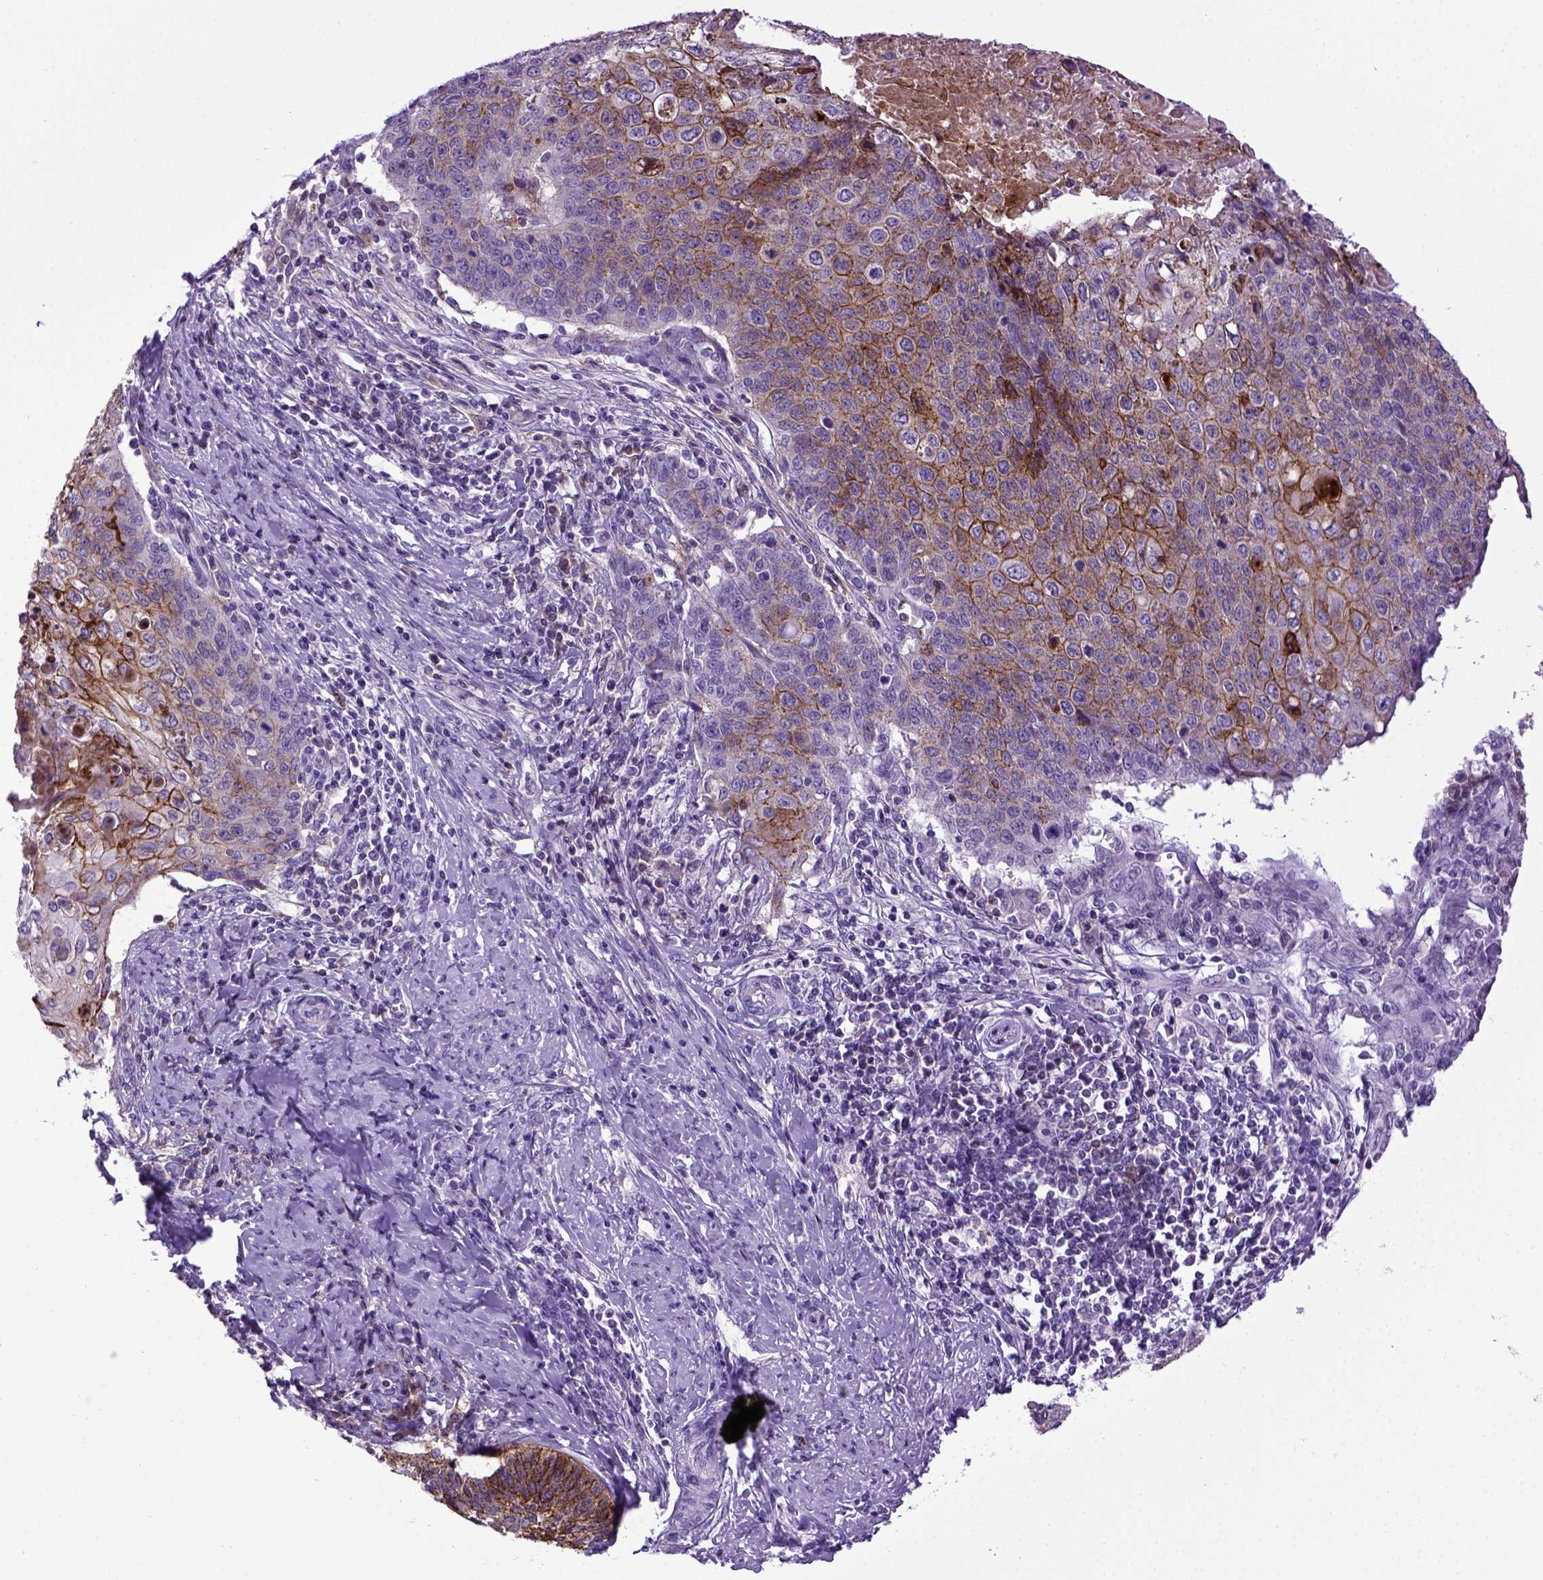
{"staining": {"intensity": "moderate", "quantity": ">75%", "location": "cytoplasmic/membranous"}, "tissue": "cervical cancer", "cell_type": "Tumor cells", "image_type": "cancer", "snomed": [{"axis": "morphology", "description": "Squamous cell carcinoma, NOS"}, {"axis": "topography", "description": "Cervix"}], "caption": "Immunohistochemical staining of cervical cancer (squamous cell carcinoma) demonstrates moderate cytoplasmic/membranous protein positivity in approximately >75% of tumor cells. Nuclei are stained in blue.", "gene": "CDH1", "patient": {"sex": "female", "age": 39}}